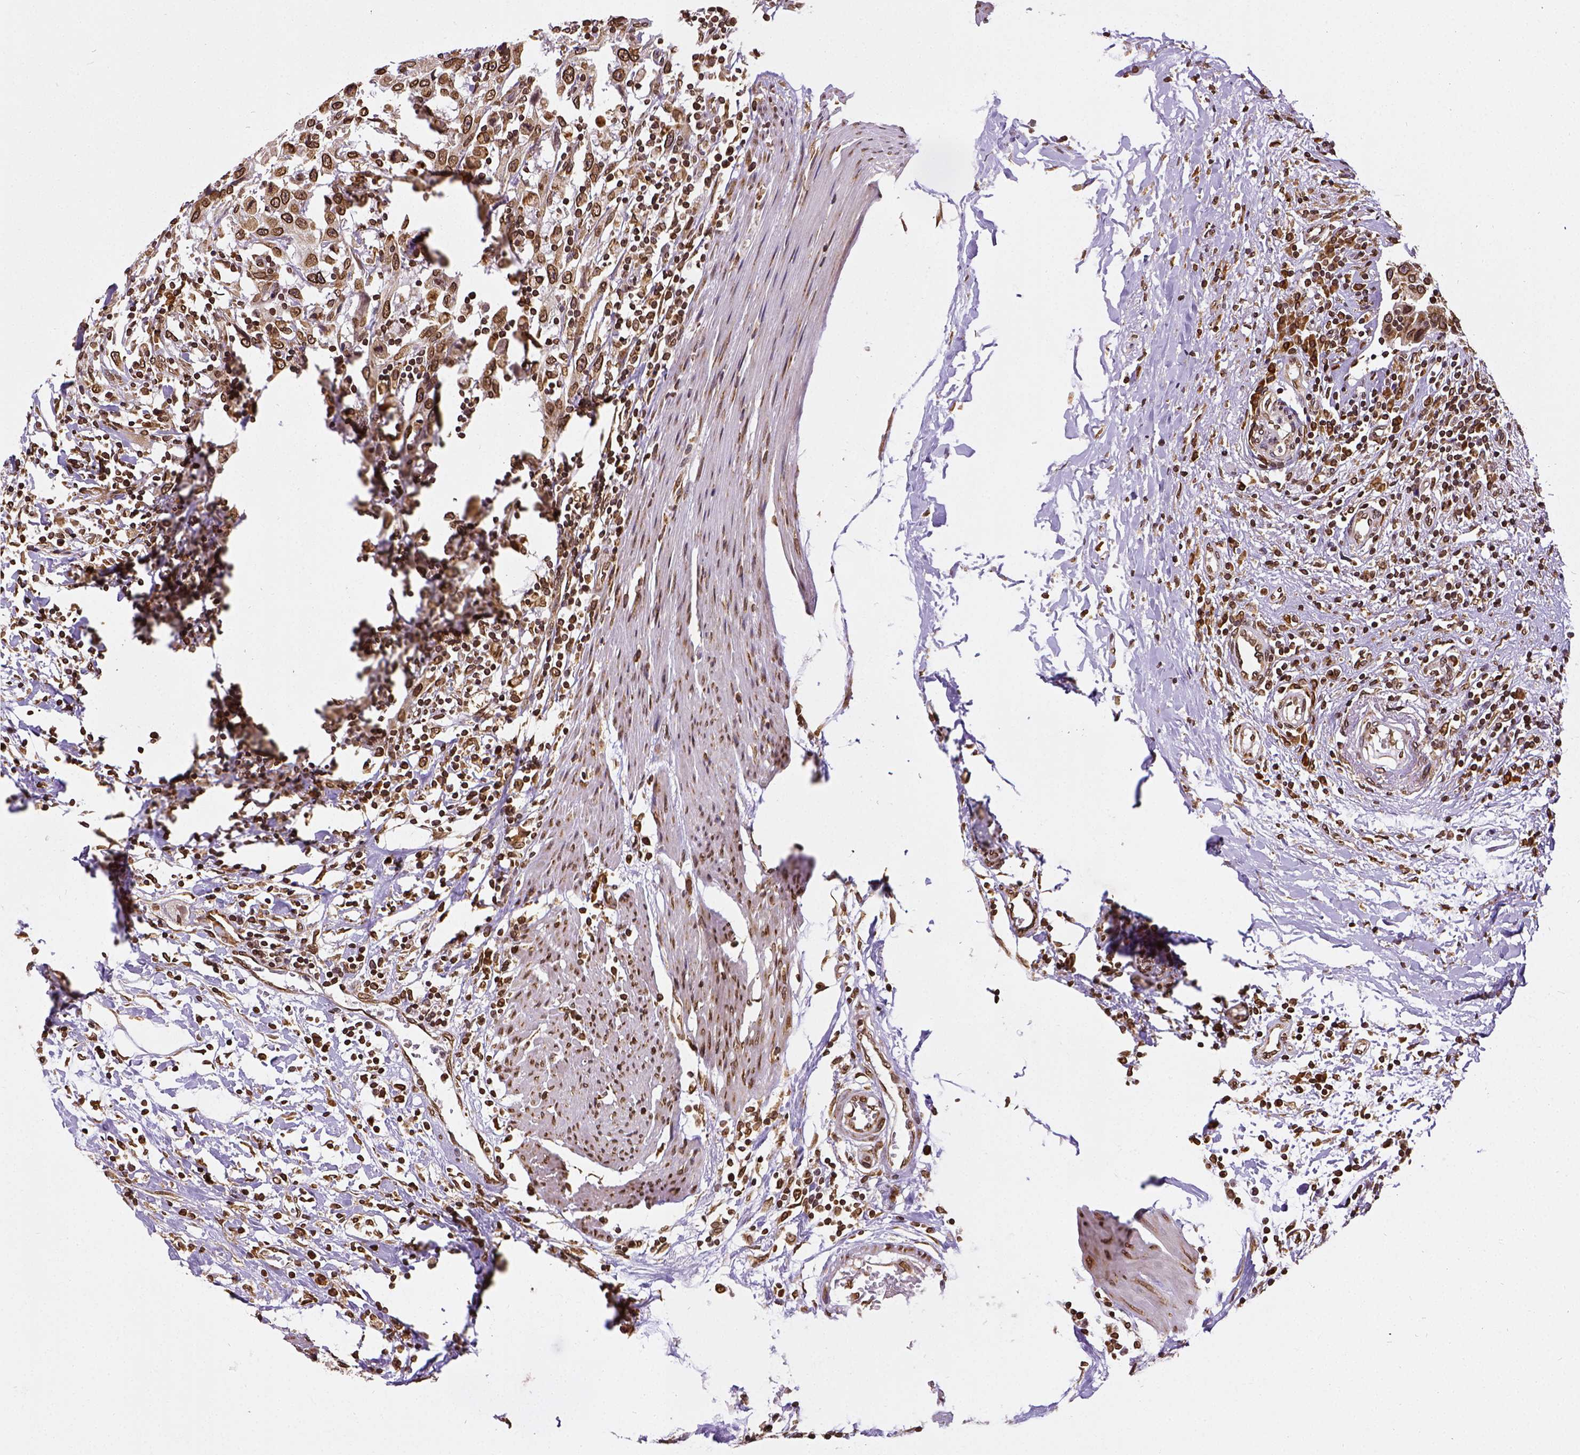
{"staining": {"intensity": "strong", "quantity": ">75%", "location": "cytoplasmic/membranous,nuclear"}, "tissue": "urothelial cancer", "cell_type": "Tumor cells", "image_type": "cancer", "snomed": [{"axis": "morphology", "description": "Urothelial carcinoma, High grade"}, {"axis": "topography", "description": "Urinary bladder"}], "caption": "Urothelial carcinoma (high-grade) stained with immunohistochemistry (IHC) demonstrates strong cytoplasmic/membranous and nuclear positivity in about >75% of tumor cells.", "gene": "MTDH", "patient": {"sex": "male", "age": 61}}